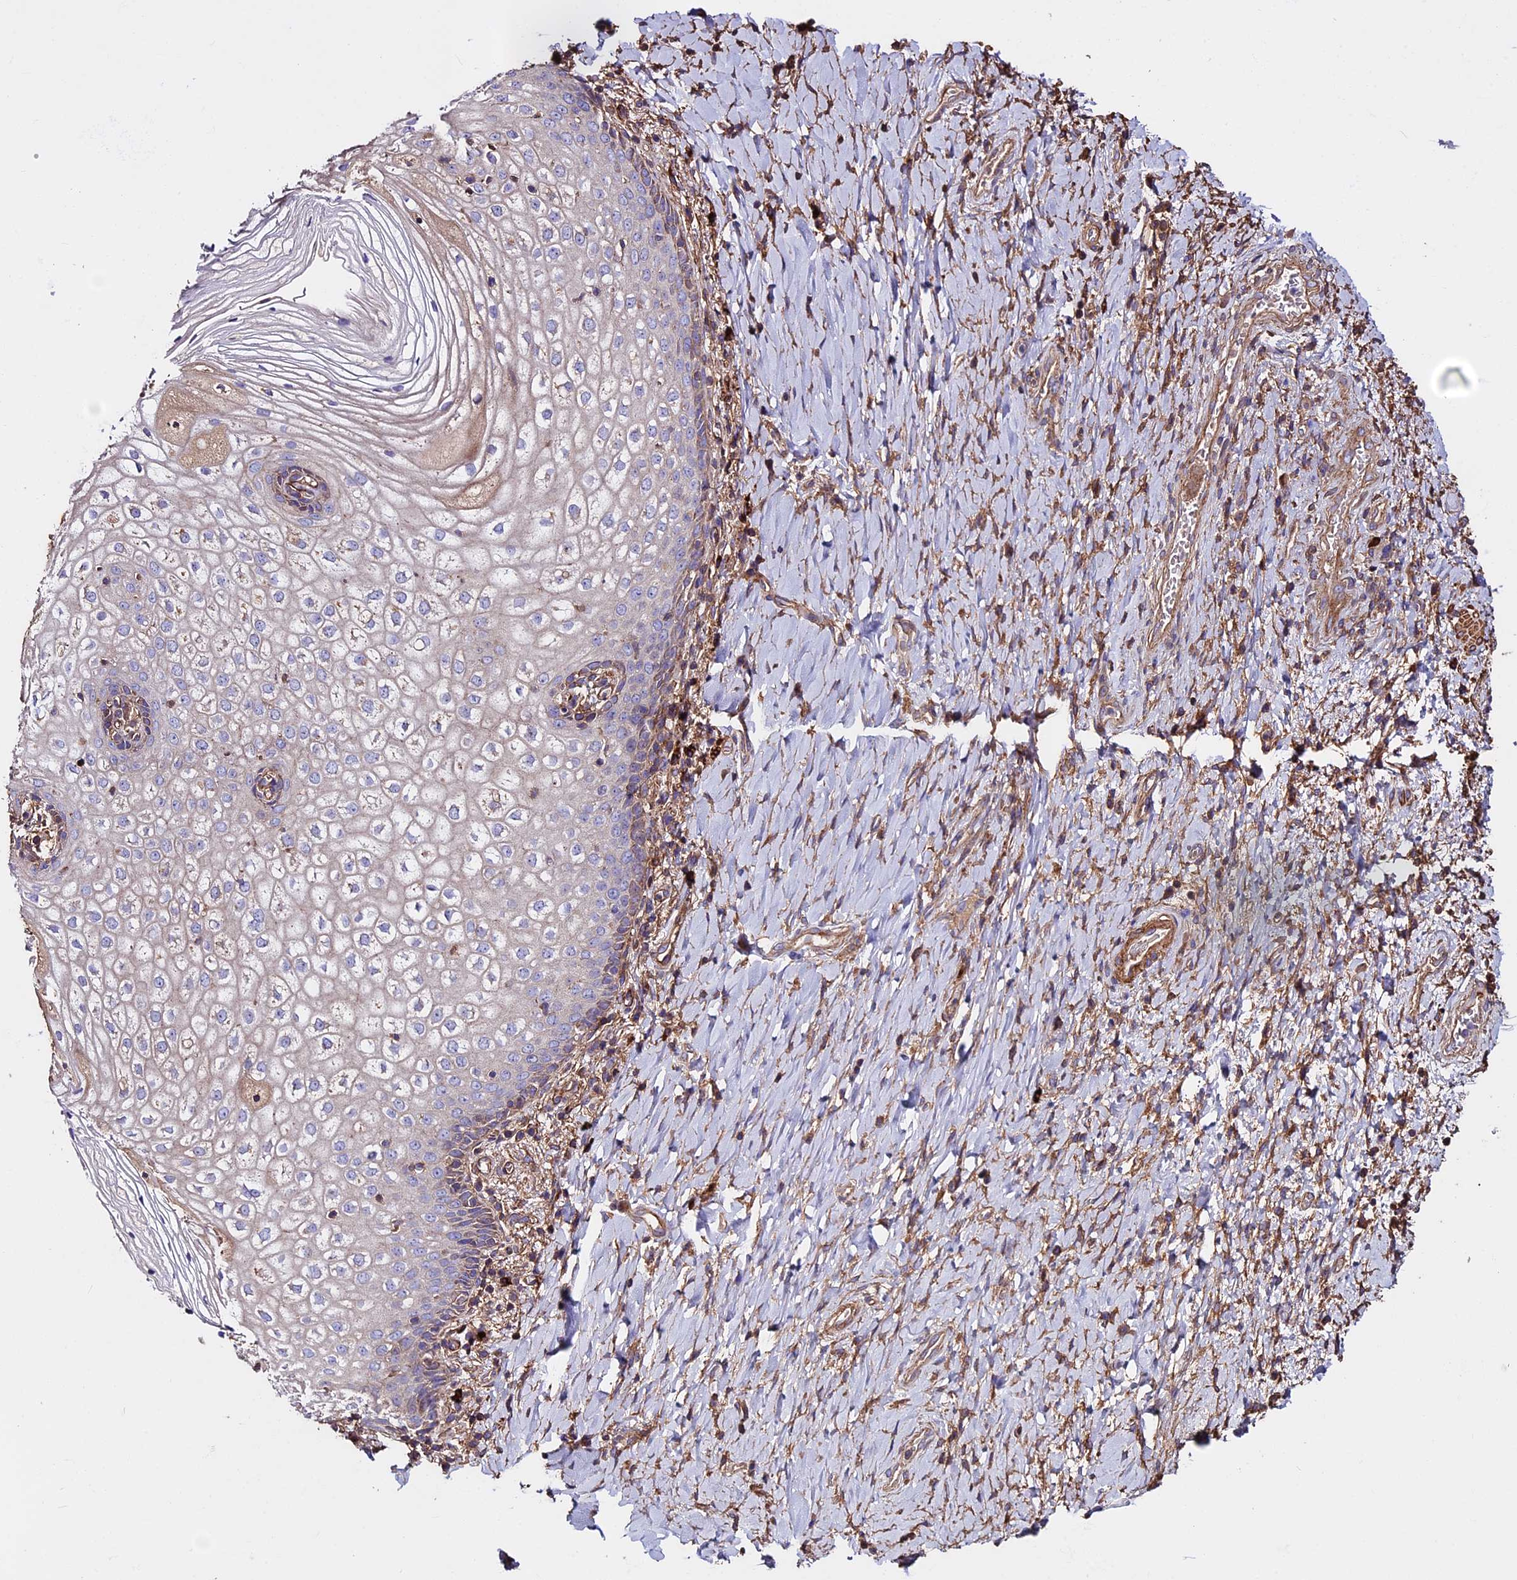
{"staining": {"intensity": "moderate", "quantity": "<25%", "location": "cytoplasmic/membranous"}, "tissue": "vagina", "cell_type": "Squamous epithelial cells", "image_type": "normal", "snomed": [{"axis": "morphology", "description": "Normal tissue, NOS"}, {"axis": "topography", "description": "Vagina"}], "caption": "The image demonstrates staining of normal vagina, revealing moderate cytoplasmic/membranous protein staining (brown color) within squamous epithelial cells. (Brightfield microscopy of DAB IHC at high magnification).", "gene": "EVA1B", "patient": {"sex": "female", "age": 60}}